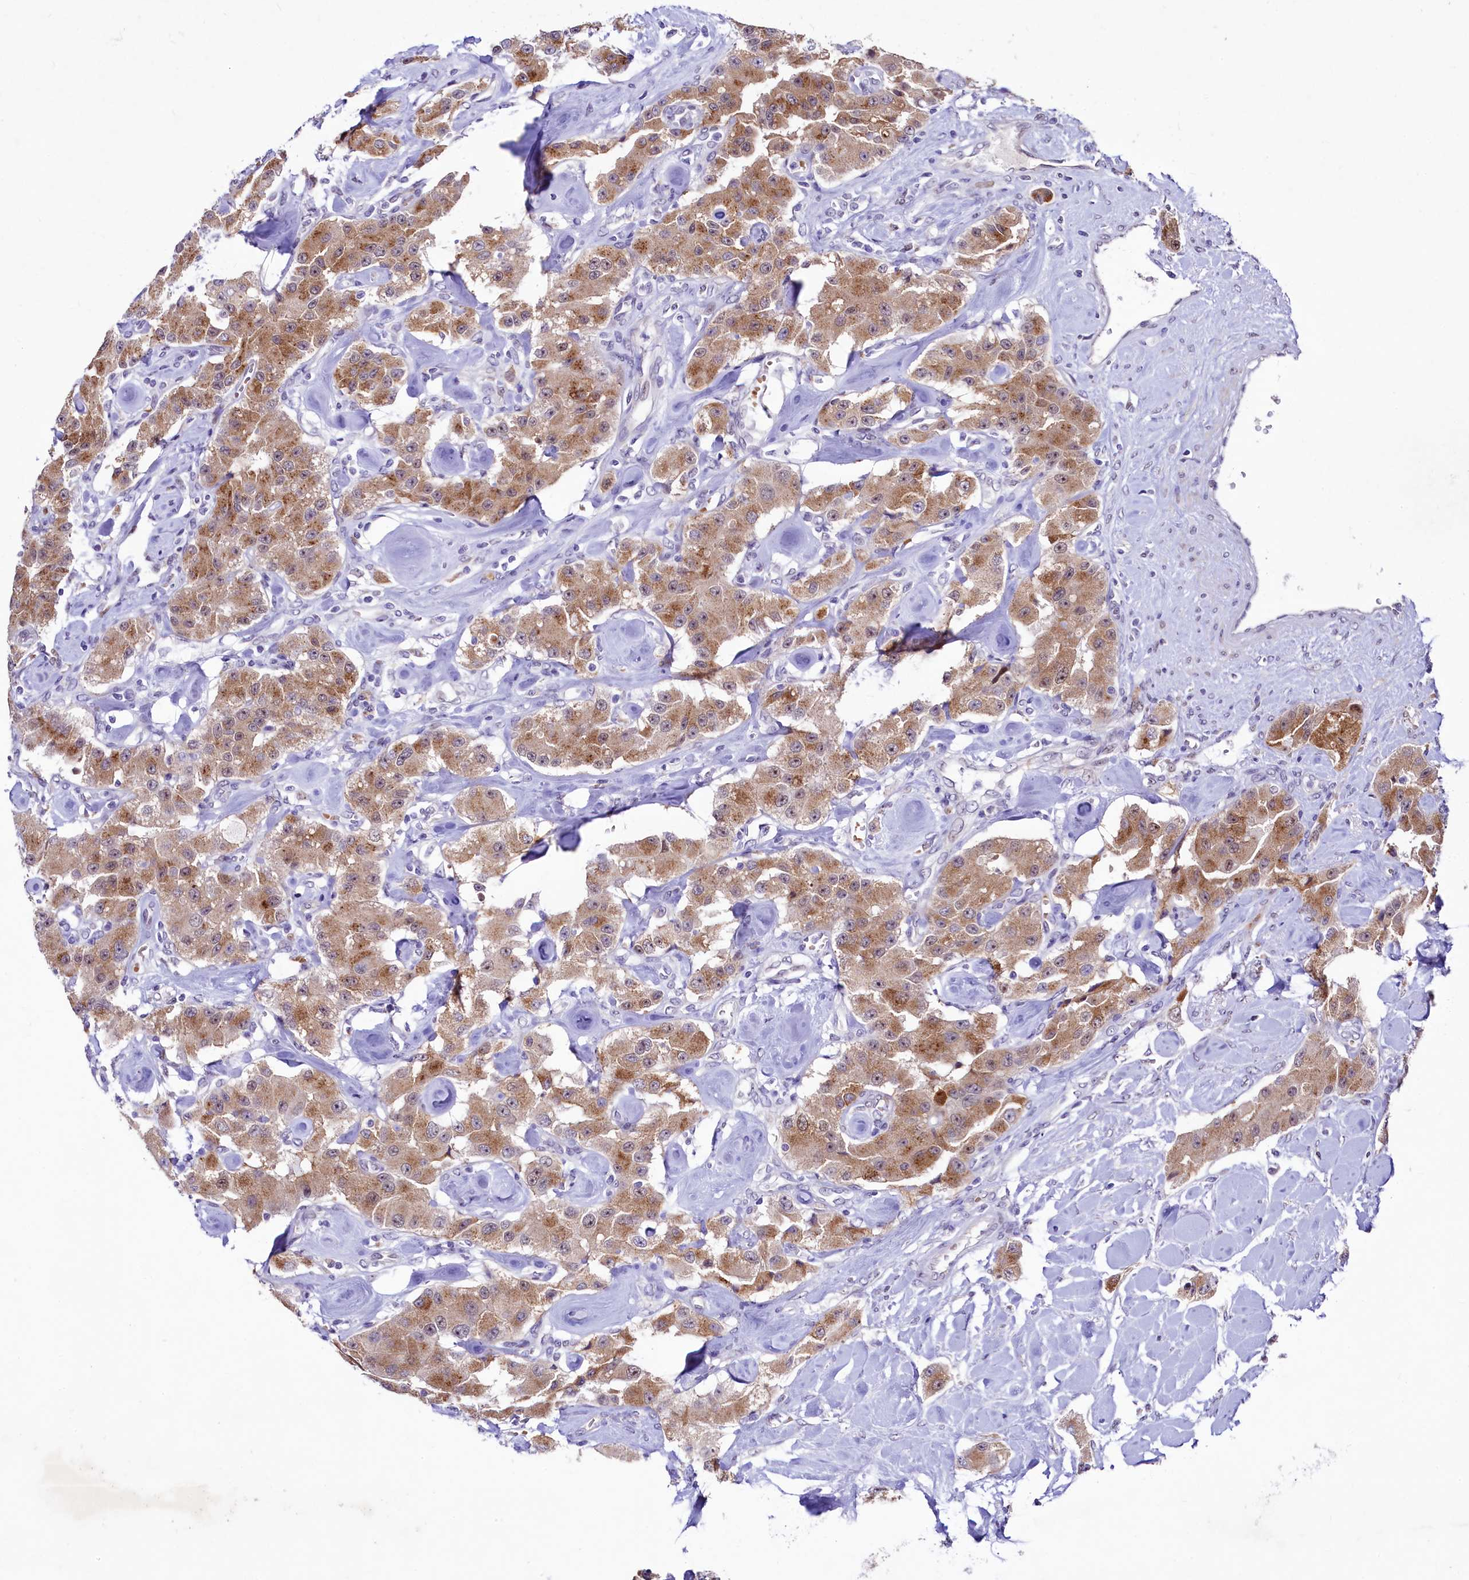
{"staining": {"intensity": "moderate", "quantity": ">75%", "location": "cytoplasmic/membranous"}, "tissue": "carcinoid", "cell_type": "Tumor cells", "image_type": "cancer", "snomed": [{"axis": "morphology", "description": "Carcinoid, malignant, NOS"}, {"axis": "topography", "description": "Pancreas"}], "caption": "Carcinoid tissue exhibits moderate cytoplasmic/membranous positivity in approximately >75% of tumor cells, visualized by immunohistochemistry.", "gene": "LEUTX", "patient": {"sex": "male", "age": 41}}